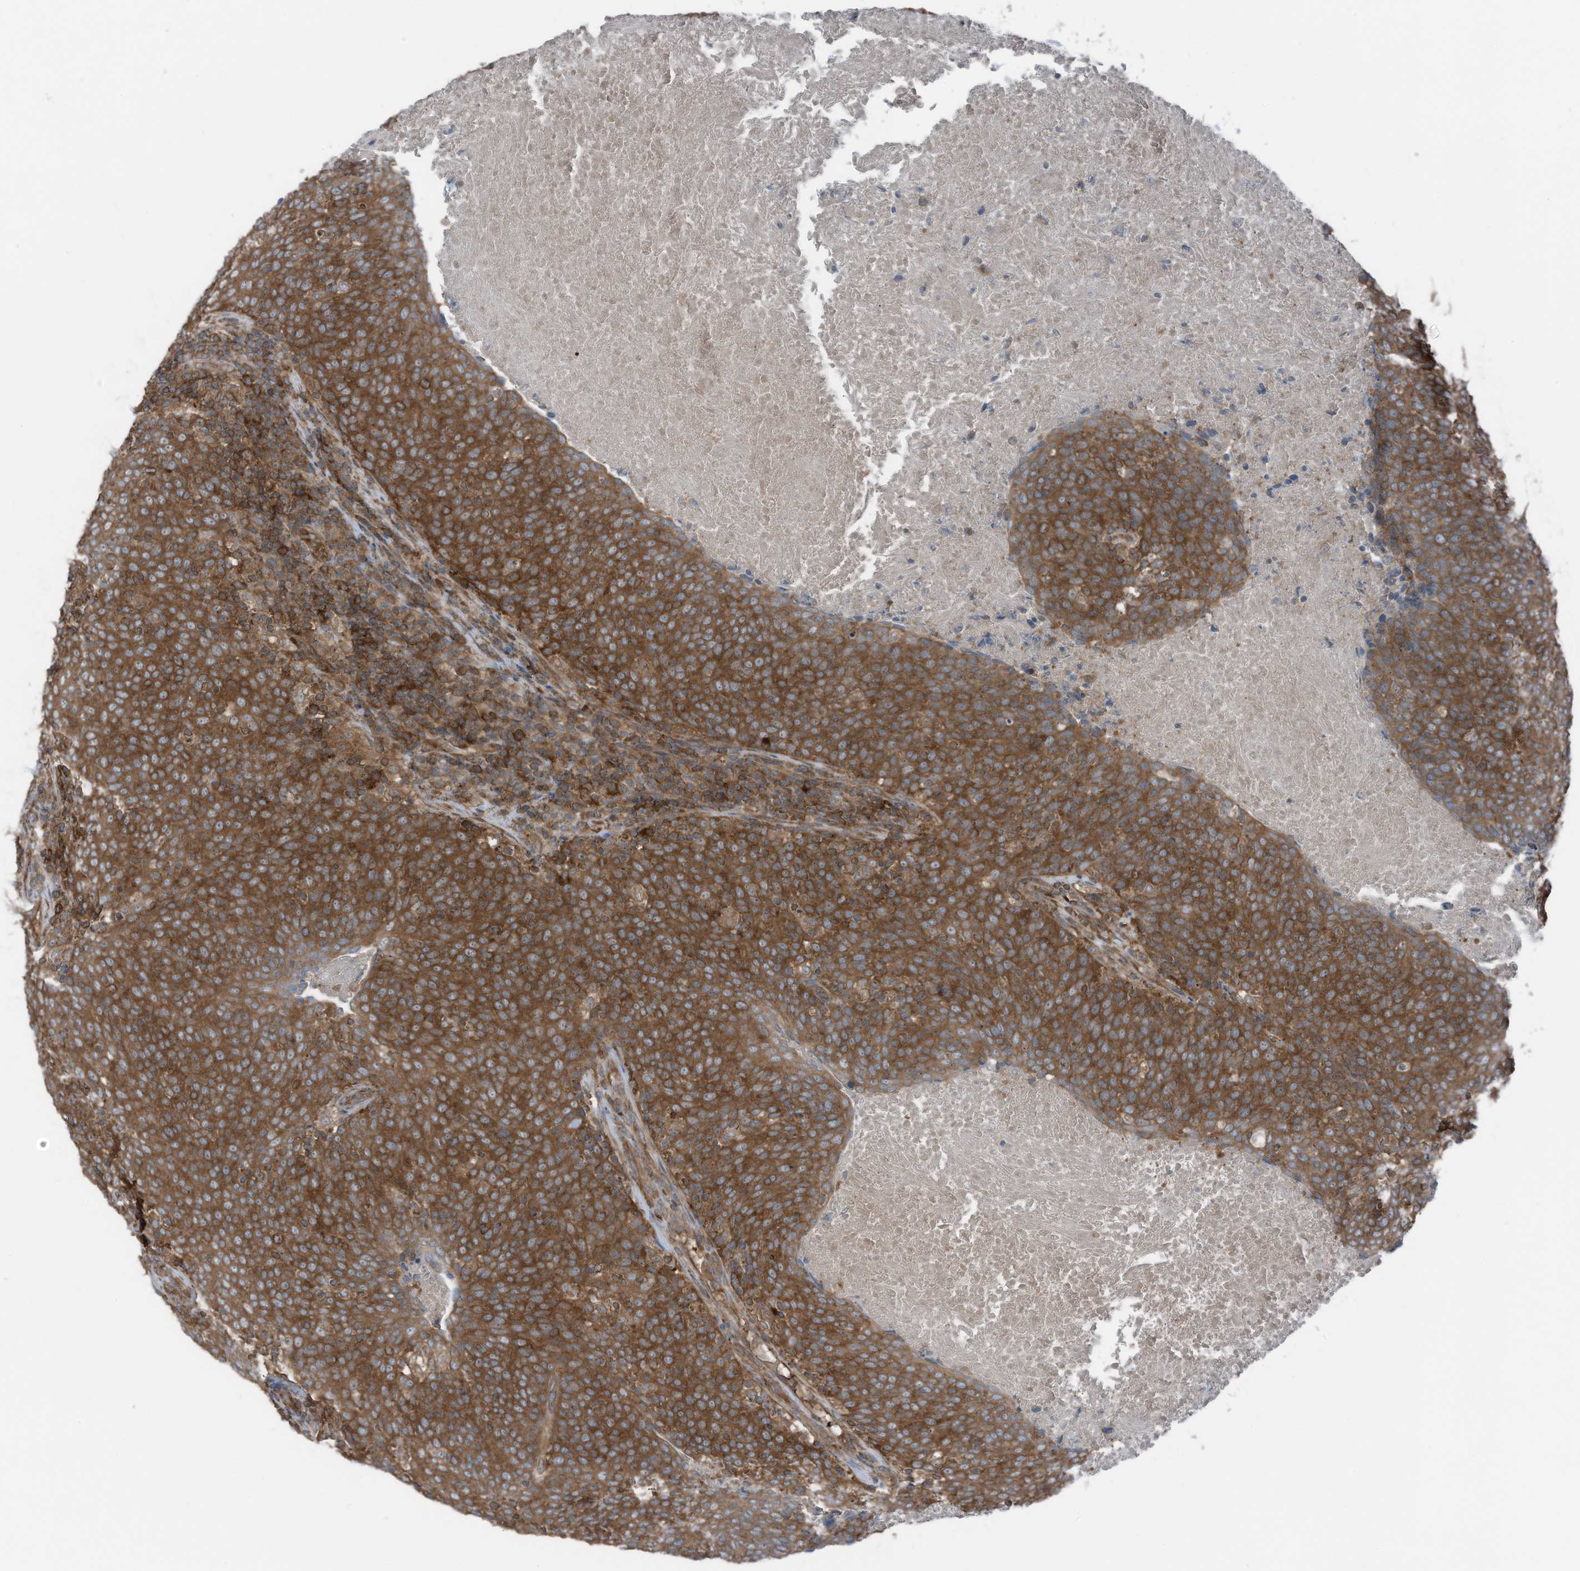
{"staining": {"intensity": "strong", "quantity": ">75%", "location": "cytoplasmic/membranous"}, "tissue": "head and neck cancer", "cell_type": "Tumor cells", "image_type": "cancer", "snomed": [{"axis": "morphology", "description": "Squamous cell carcinoma, NOS"}, {"axis": "morphology", "description": "Squamous cell carcinoma, metastatic, NOS"}, {"axis": "topography", "description": "Lymph node"}, {"axis": "topography", "description": "Head-Neck"}], "caption": "Human squamous cell carcinoma (head and neck) stained with a brown dye reveals strong cytoplasmic/membranous positive positivity in about >75% of tumor cells.", "gene": "TXNDC9", "patient": {"sex": "male", "age": 62}}